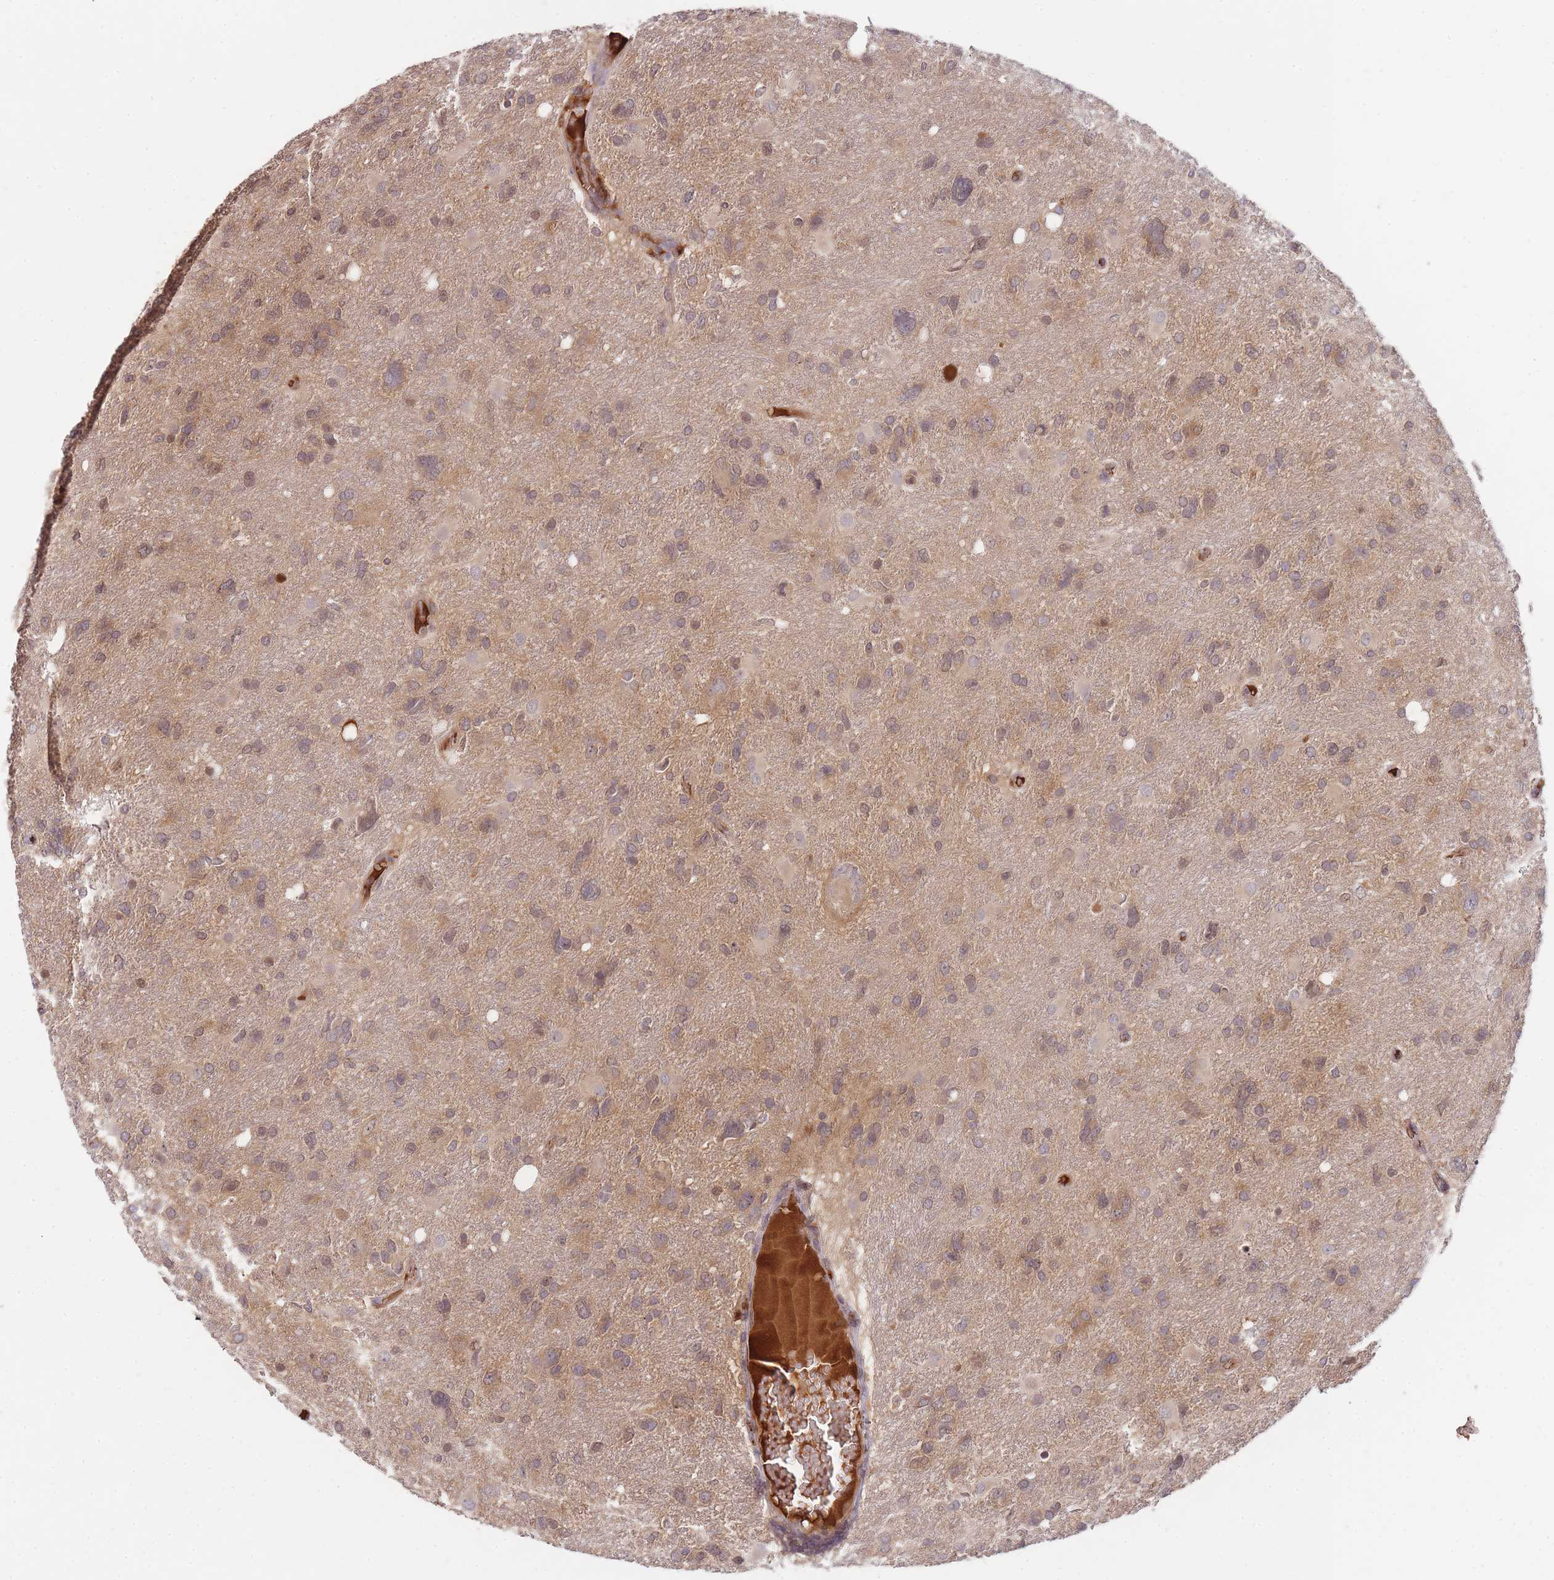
{"staining": {"intensity": "moderate", "quantity": "25%-75%", "location": "cytoplasmic/membranous"}, "tissue": "glioma", "cell_type": "Tumor cells", "image_type": "cancer", "snomed": [{"axis": "morphology", "description": "Glioma, malignant, High grade"}, {"axis": "topography", "description": "Brain"}], "caption": "The histopathology image shows staining of glioma, revealing moderate cytoplasmic/membranous protein staining (brown color) within tumor cells.", "gene": "RALGDS", "patient": {"sex": "male", "age": 61}}